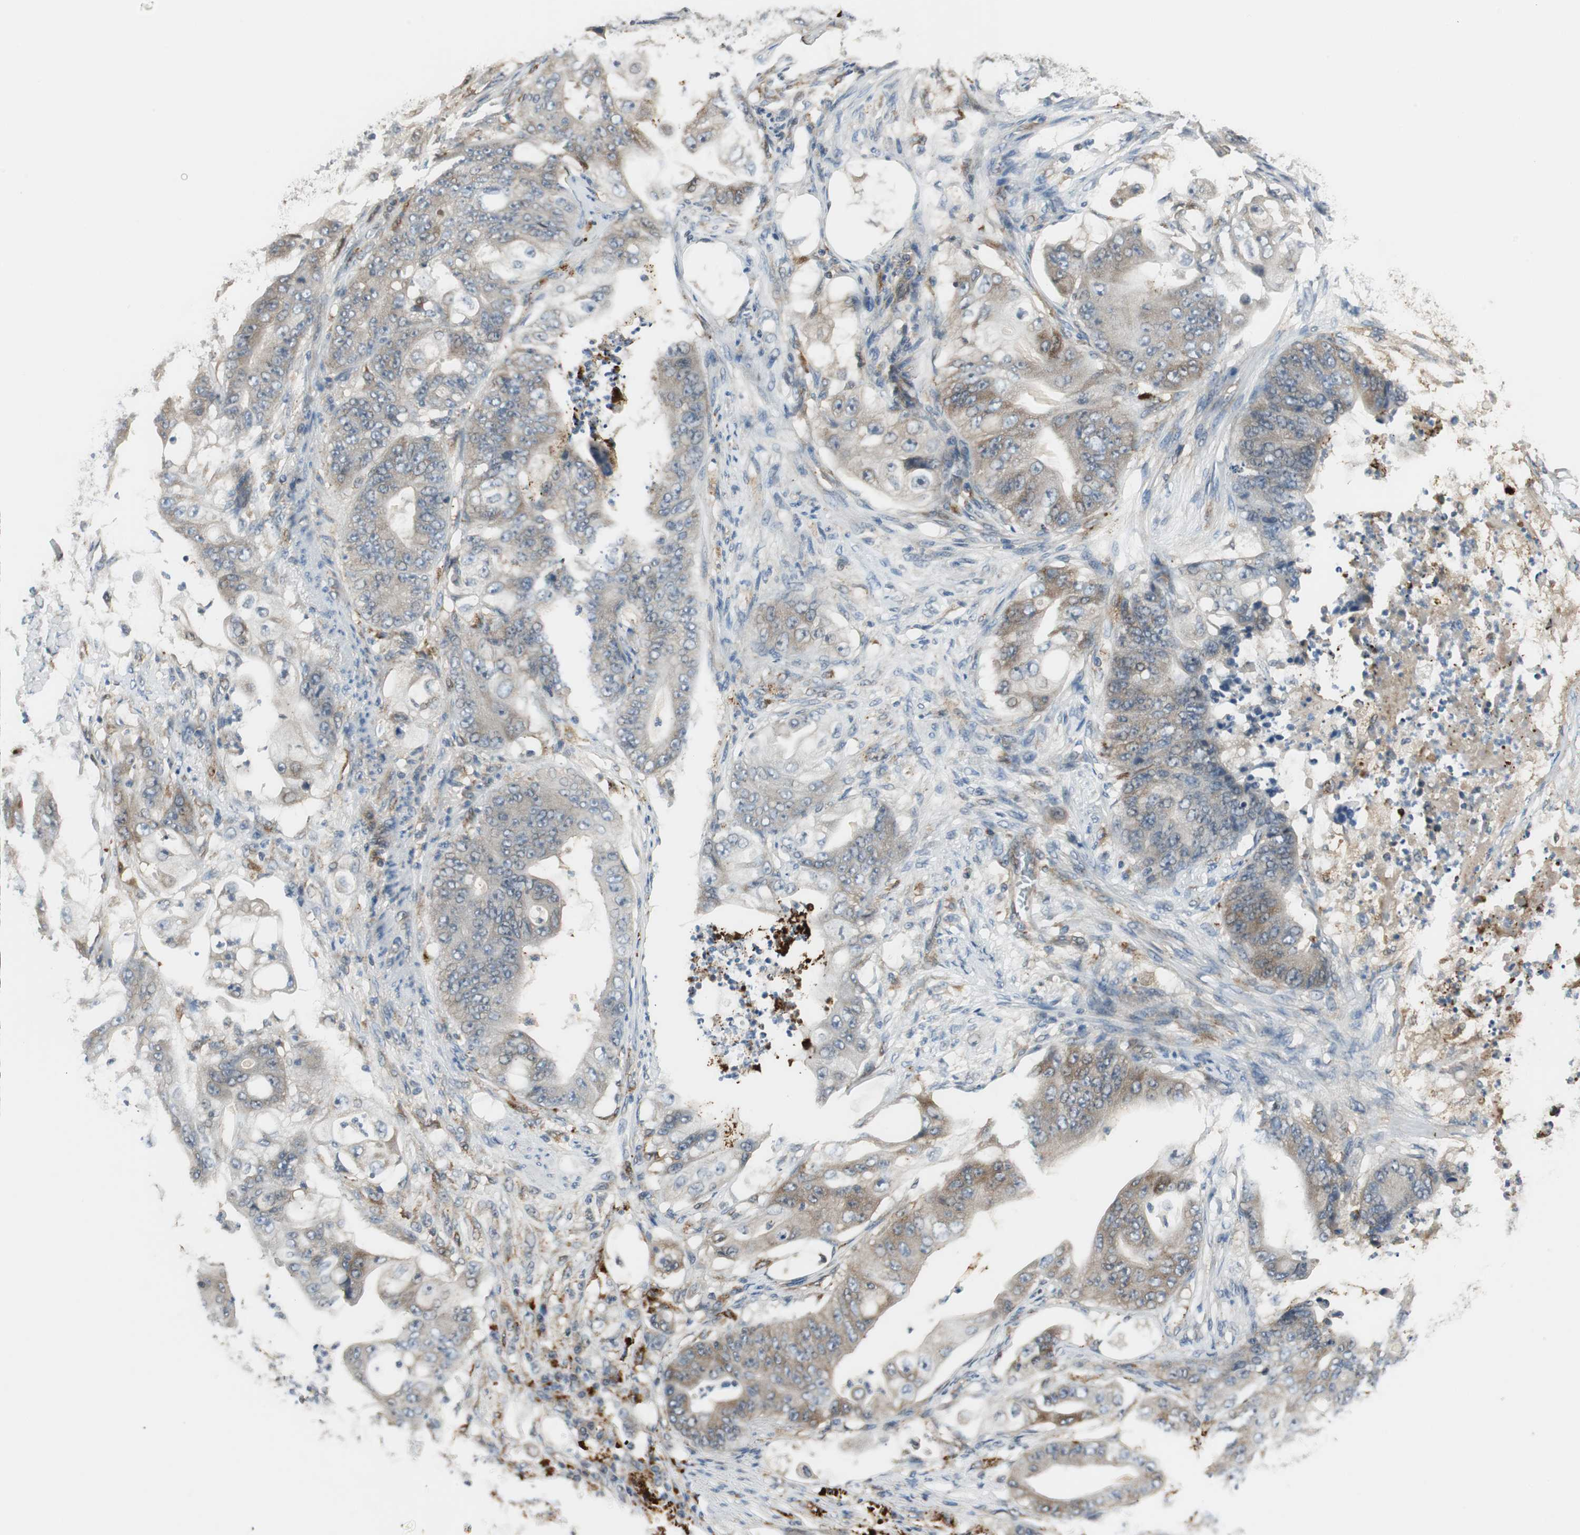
{"staining": {"intensity": "moderate", "quantity": ">75%", "location": "cytoplasmic/membranous"}, "tissue": "stomach cancer", "cell_type": "Tumor cells", "image_type": "cancer", "snomed": [{"axis": "morphology", "description": "Adenocarcinoma, NOS"}, {"axis": "topography", "description": "Stomach"}], "caption": "The photomicrograph shows staining of stomach cancer (adenocarcinoma), revealing moderate cytoplasmic/membranous protein staining (brown color) within tumor cells.", "gene": "NCK1", "patient": {"sex": "female", "age": 73}}